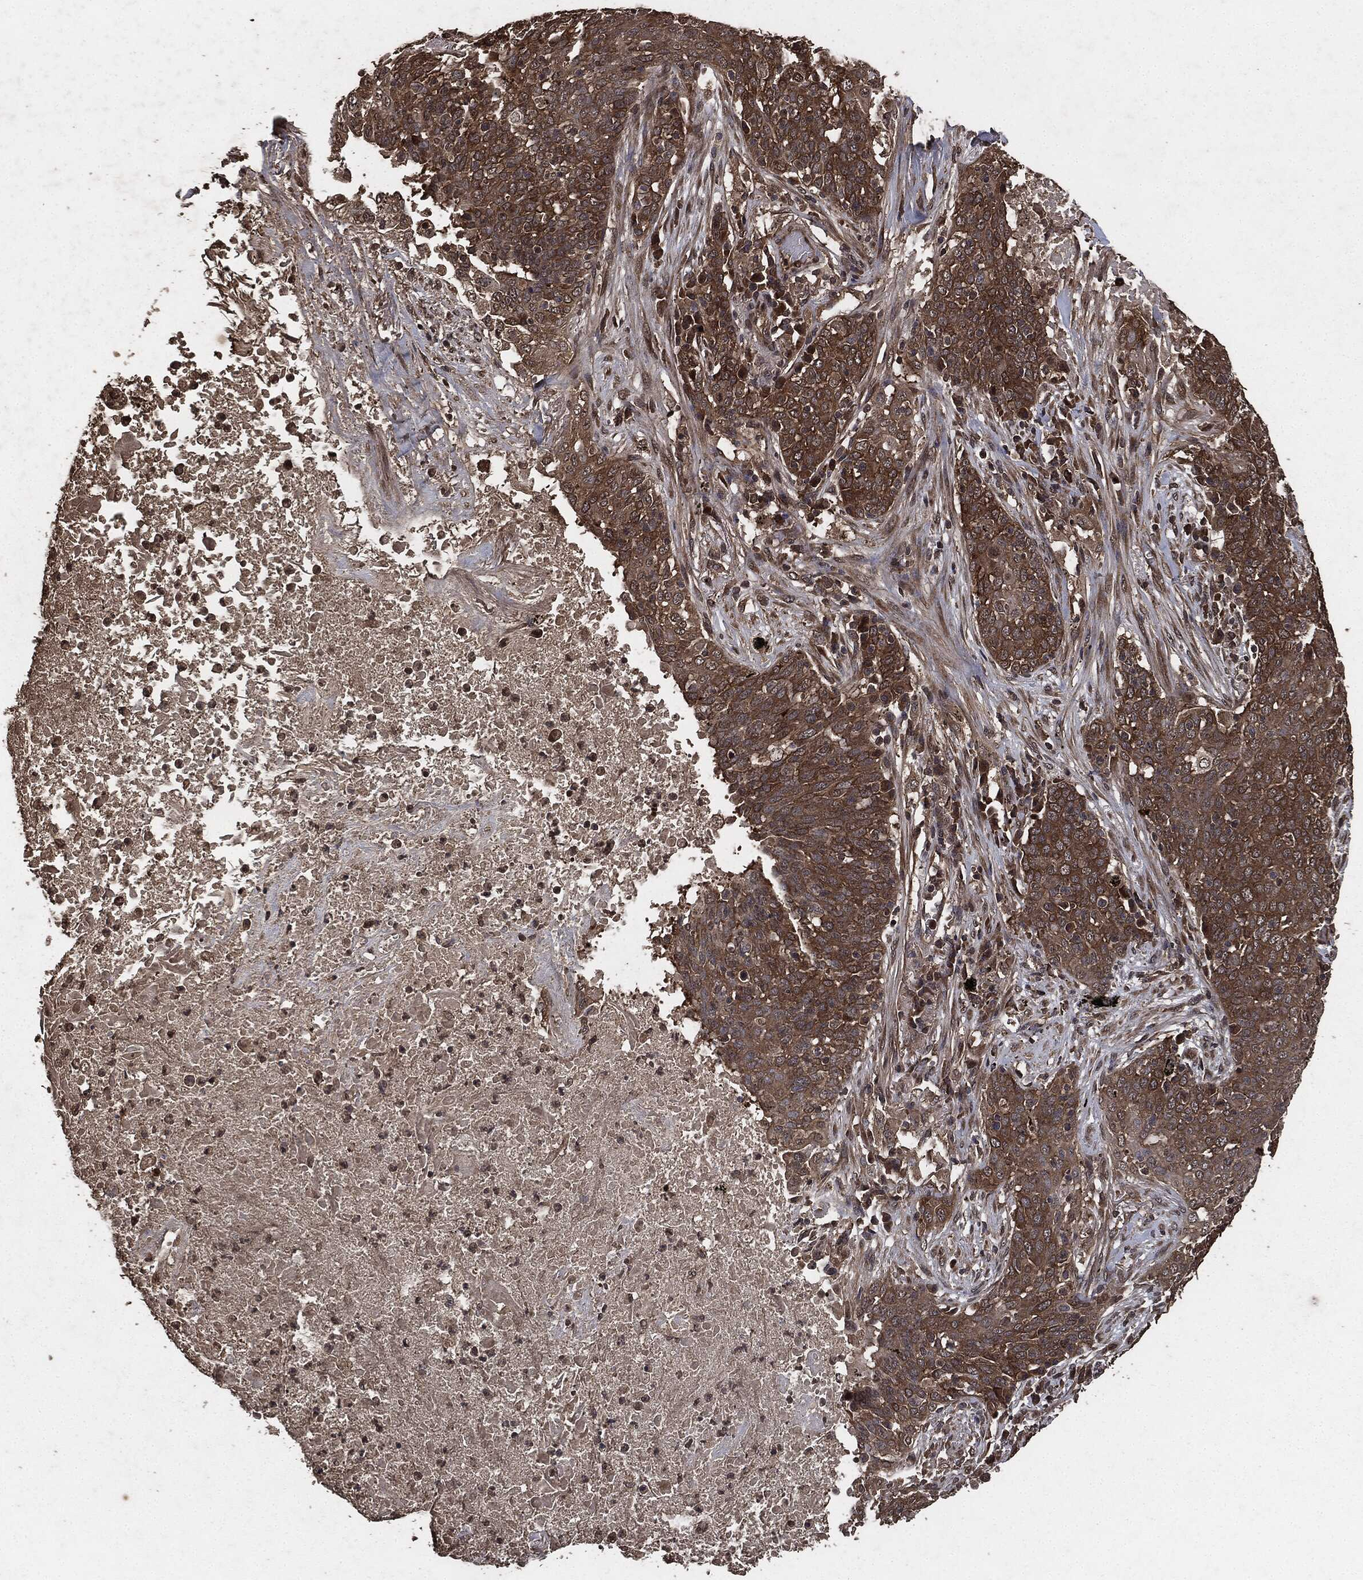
{"staining": {"intensity": "negative", "quantity": "none", "location": "none"}, "tissue": "lung cancer", "cell_type": "Tumor cells", "image_type": "cancer", "snomed": [{"axis": "morphology", "description": "Squamous cell carcinoma, NOS"}, {"axis": "topography", "description": "Lung"}], "caption": "A high-resolution histopathology image shows immunohistochemistry (IHC) staining of lung cancer, which displays no significant staining in tumor cells. Nuclei are stained in blue.", "gene": "AKT1S1", "patient": {"sex": "male", "age": 82}}